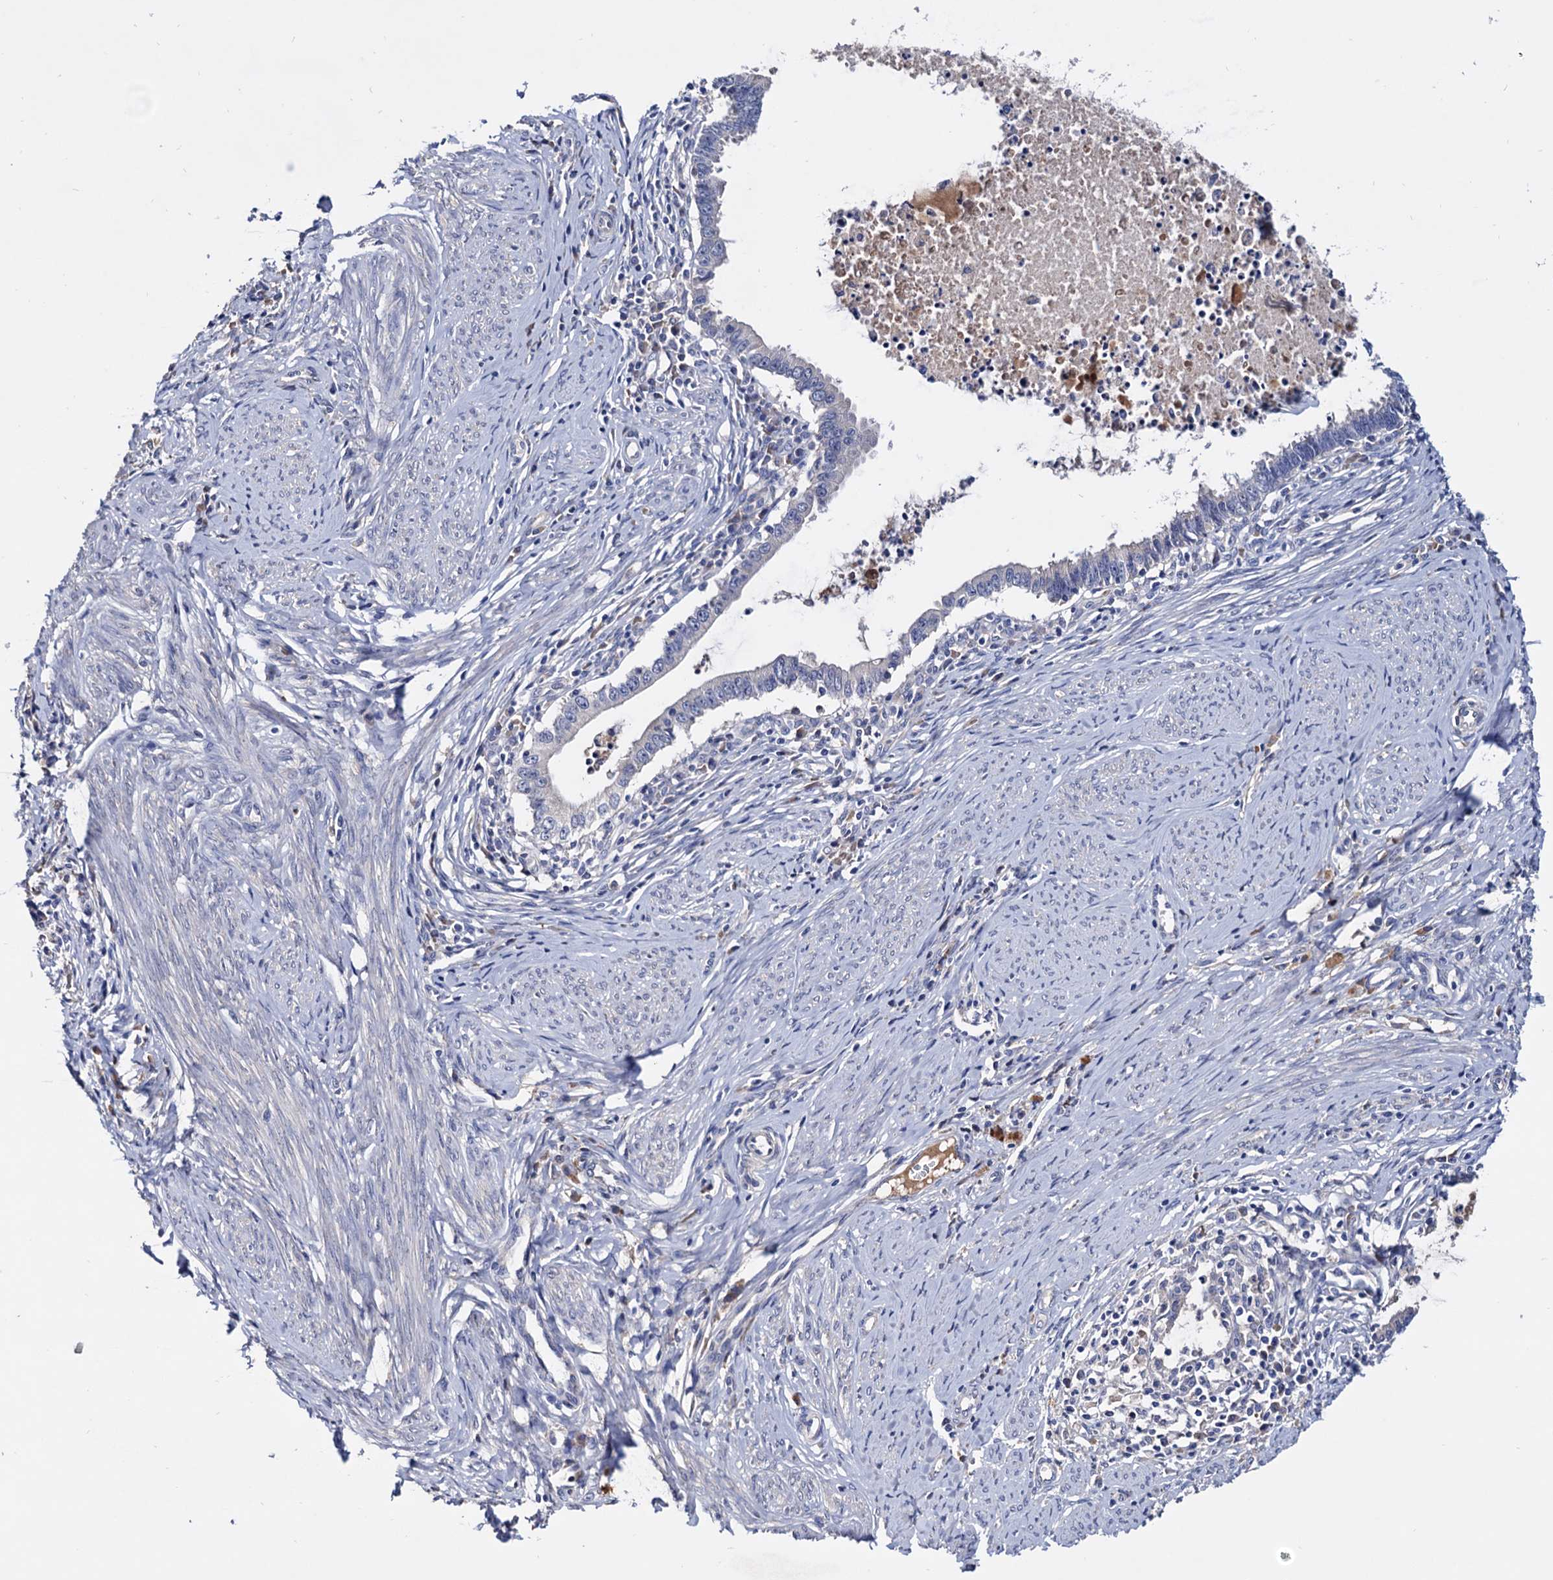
{"staining": {"intensity": "negative", "quantity": "none", "location": "none"}, "tissue": "cervical cancer", "cell_type": "Tumor cells", "image_type": "cancer", "snomed": [{"axis": "morphology", "description": "Adenocarcinoma, NOS"}, {"axis": "topography", "description": "Cervix"}], "caption": "This is a micrograph of IHC staining of cervical adenocarcinoma, which shows no staining in tumor cells.", "gene": "NPAS4", "patient": {"sex": "female", "age": 36}}